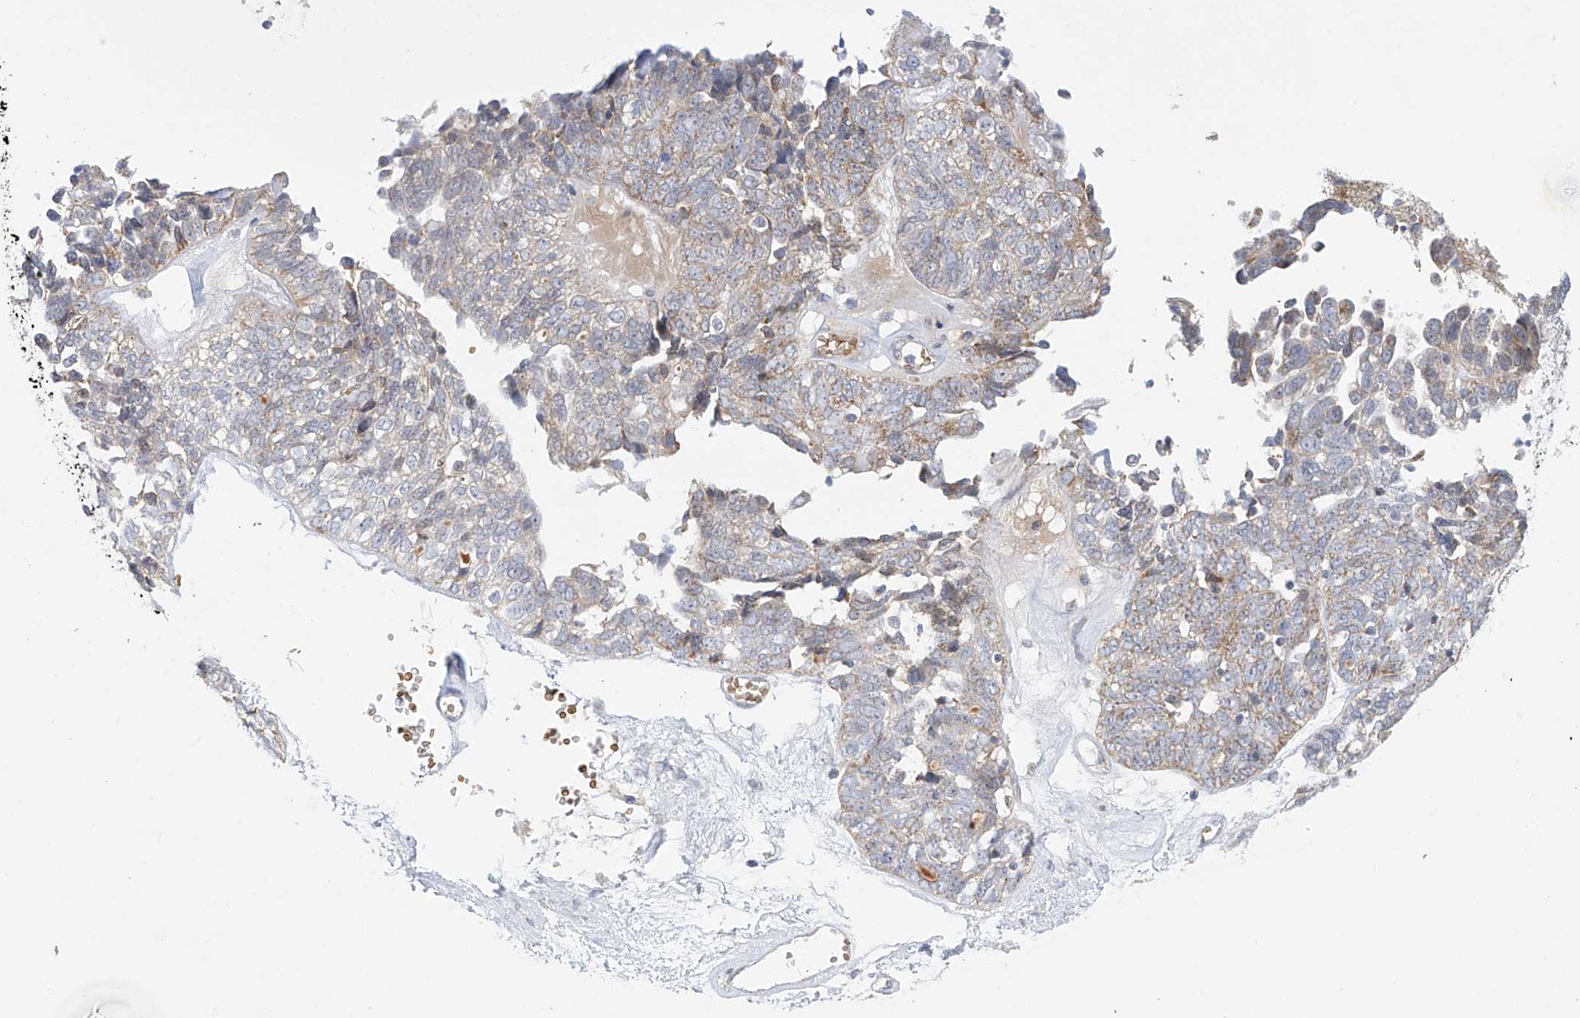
{"staining": {"intensity": "weak", "quantity": "<25%", "location": "cytoplasmic/membranous"}, "tissue": "ovarian cancer", "cell_type": "Tumor cells", "image_type": "cancer", "snomed": [{"axis": "morphology", "description": "Cystadenocarcinoma, serous, NOS"}, {"axis": "topography", "description": "Ovary"}], "caption": "Immunohistochemistry (IHC) of ovarian cancer reveals no staining in tumor cells.", "gene": "METTL18", "patient": {"sex": "female", "age": 79}}